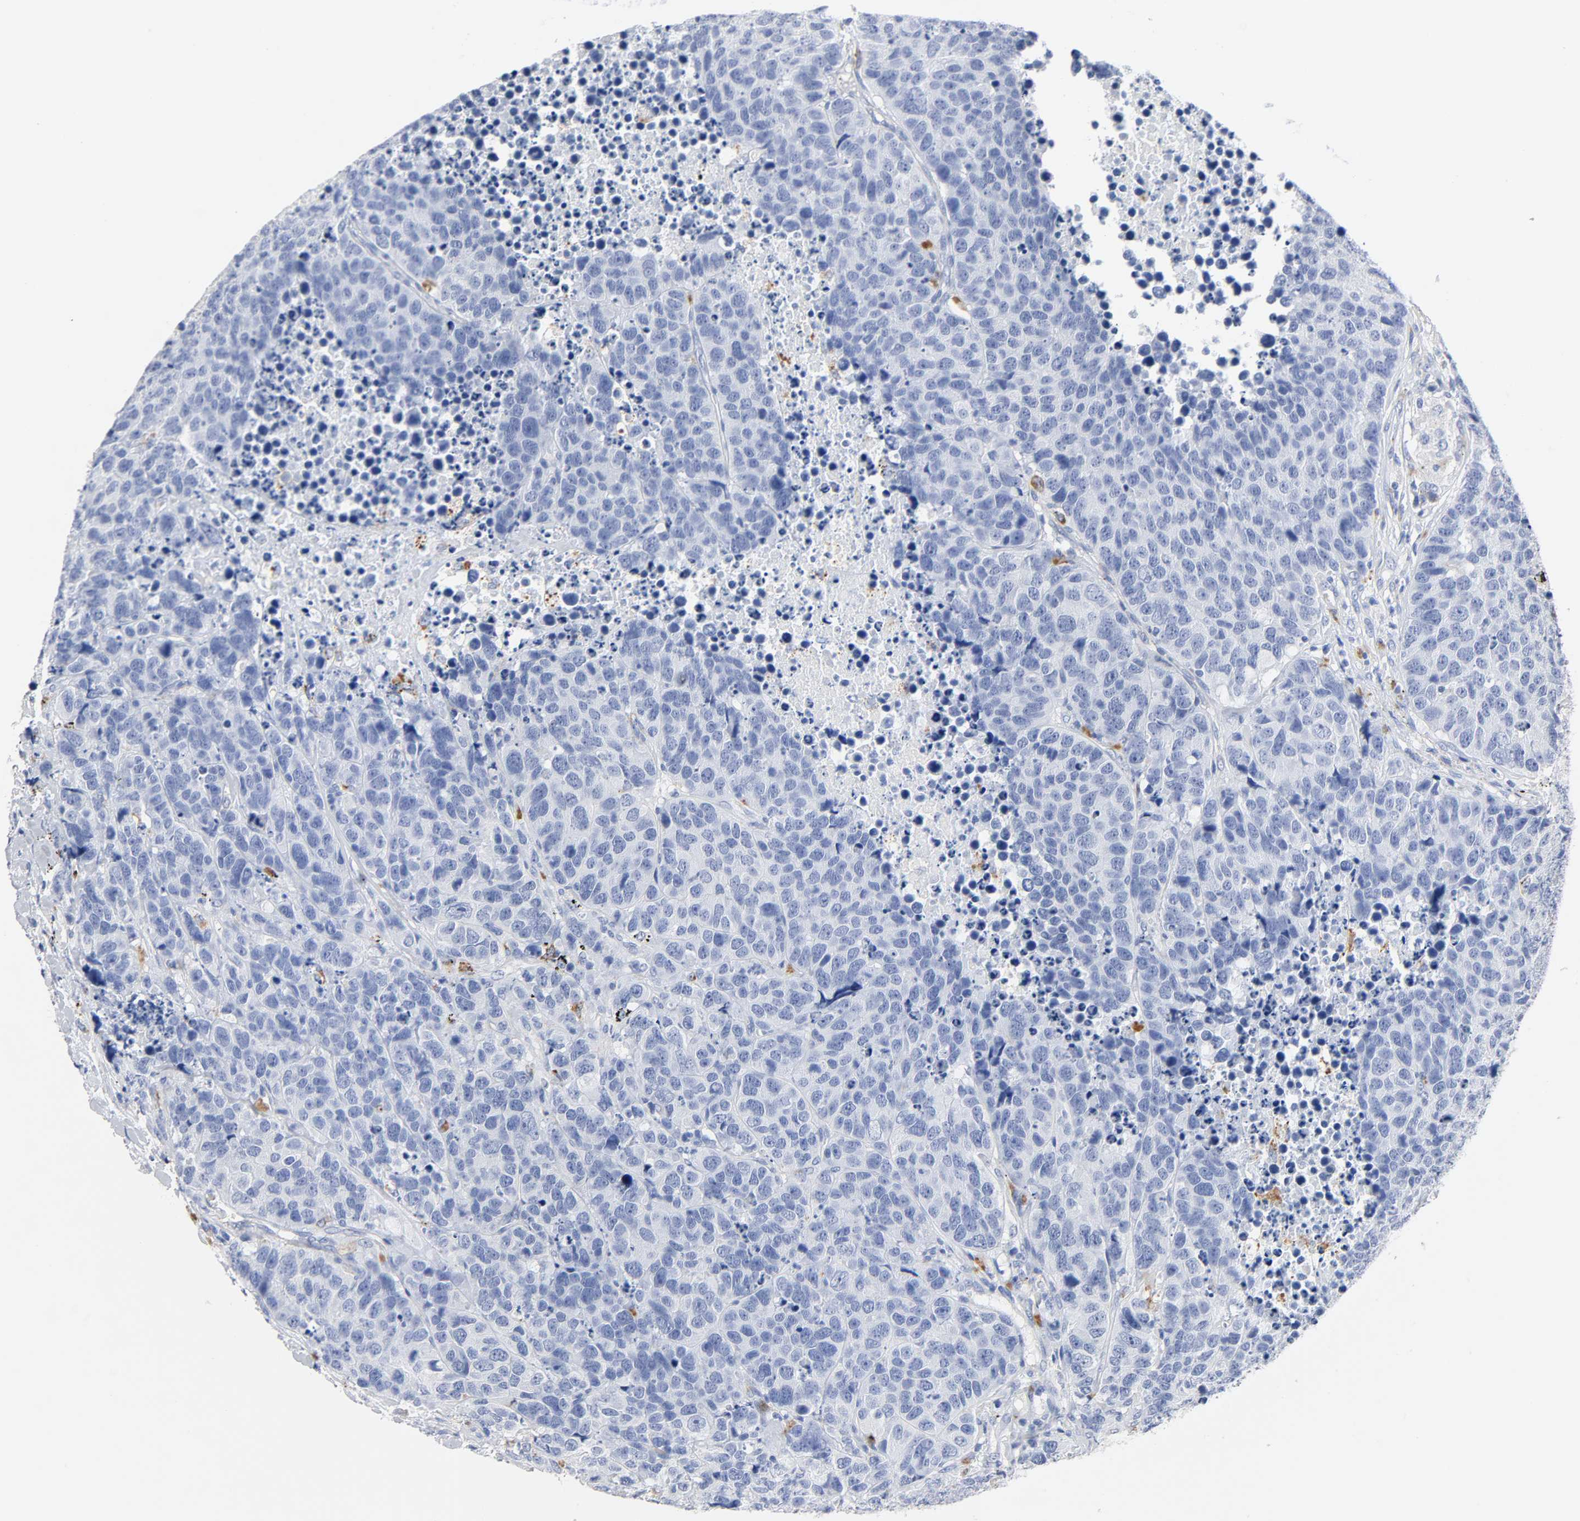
{"staining": {"intensity": "negative", "quantity": "none", "location": "none"}, "tissue": "carcinoid", "cell_type": "Tumor cells", "image_type": "cancer", "snomed": [{"axis": "morphology", "description": "Carcinoid, malignant, NOS"}, {"axis": "topography", "description": "Lung"}], "caption": "Micrograph shows no protein positivity in tumor cells of malignant carcinoid tissue.", "gene": "PLP1", "patient": {"sex": "male", "age": 60}}